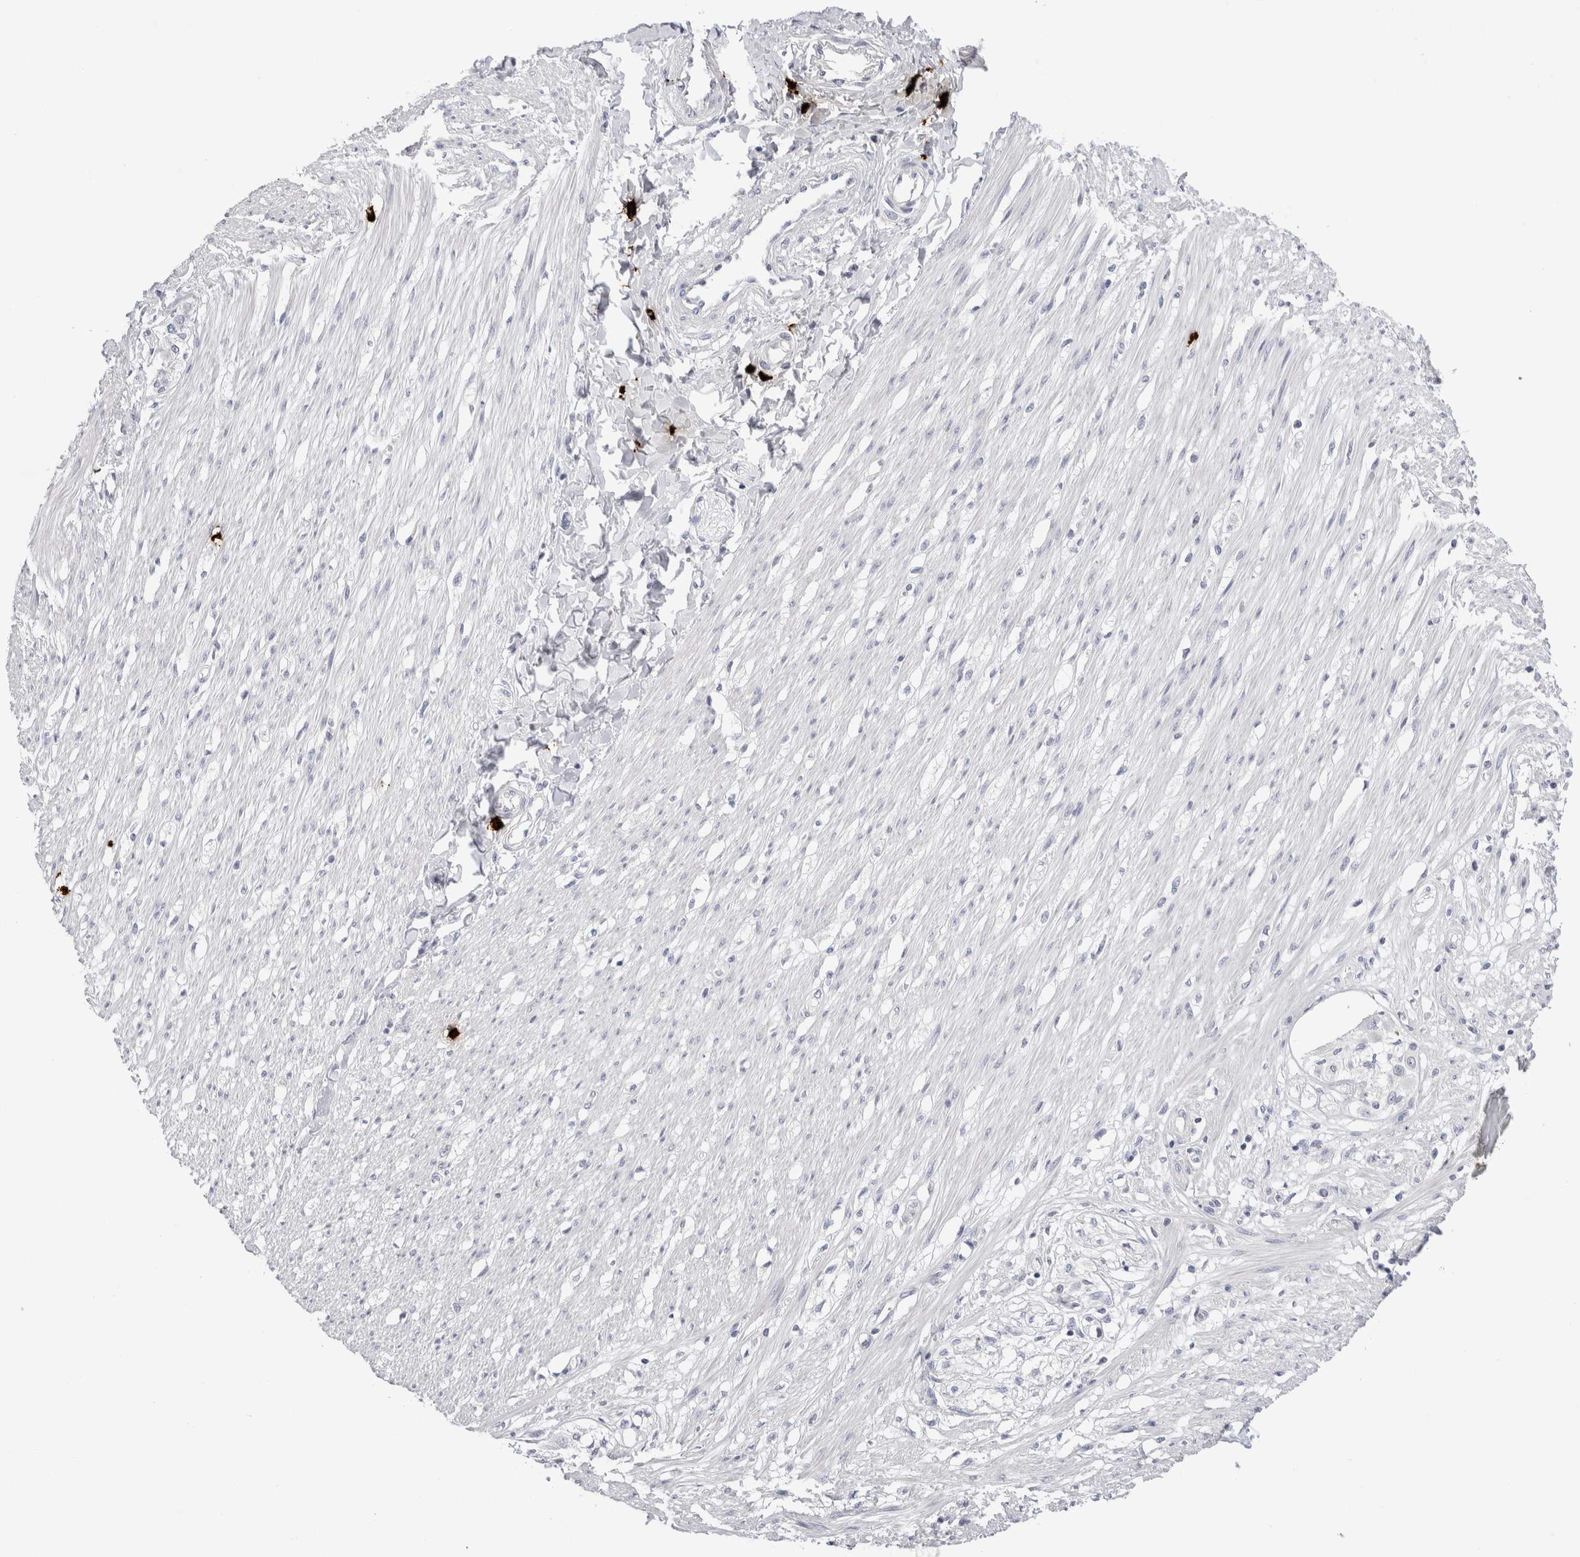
{"staining": {"intensity": "negative", "quantity": "none", "location": "none"}, "tissue": "smooth muscle", "cell_type": "Smooth muscle cells", "image_type": "normal", "snomed": [{"axis": "morphology", "description": "Normal tissue, NOS"}, {"axis": "morphology", "description": "Adenocarcinoma, NOS"}, {"axis": "topography", "description": "Colon"}, {"axis": "topography", "description": "Peripheral nerve tissue"}], "caption": "Human smooth muscle stained for a protein using IHC shows no staining in smooth muscle cells.", "gene": "SPINK2", "patient": {"sex": "male", "age": 14}}